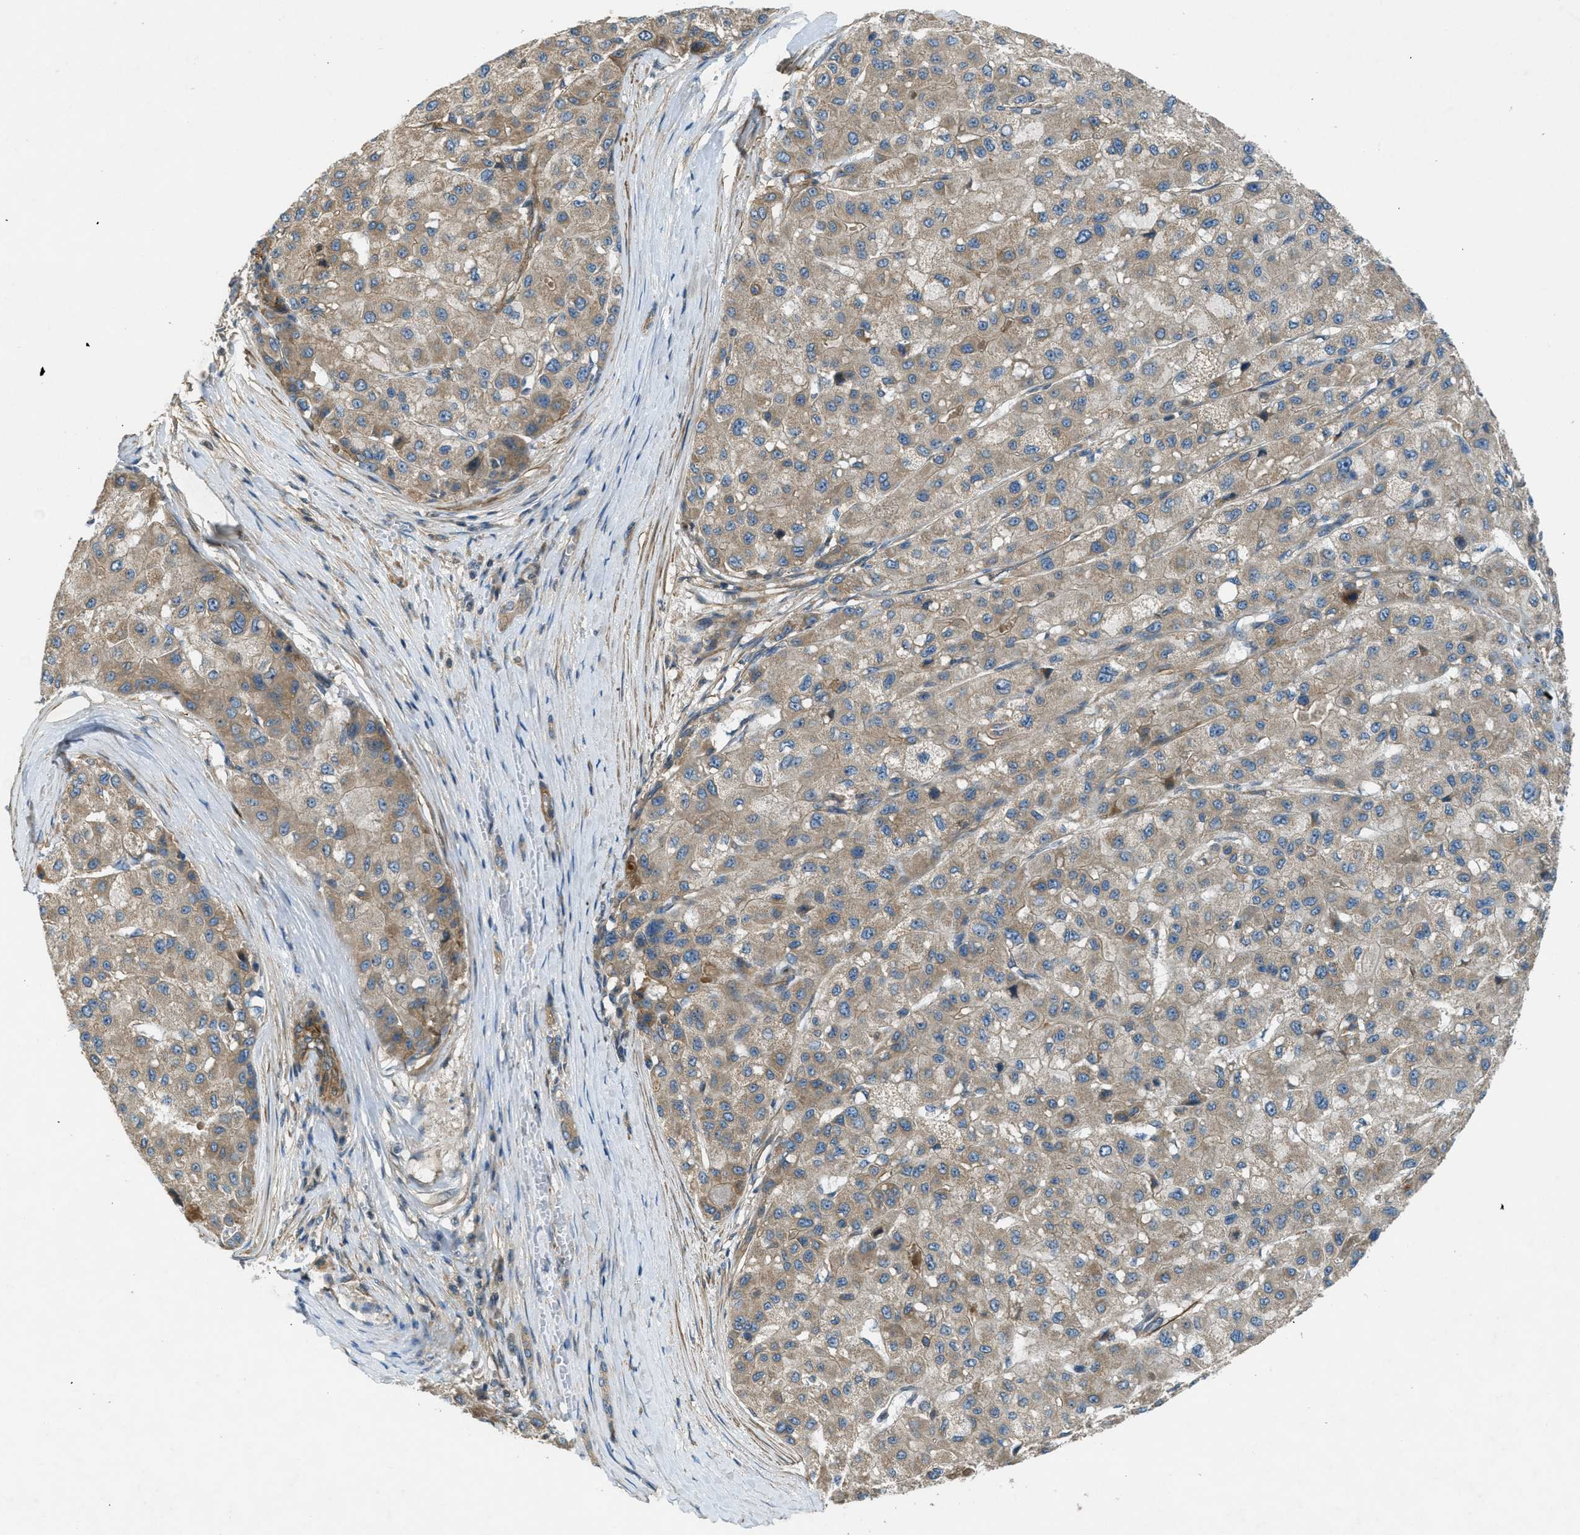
{"staining": {"intensity": "weak", "quantity": ">75%", "location": "cytoplasmic/membranous"}, "tissue": "liver cancer", "cell_type": "Tumor cells", "image_type": "cancer", "snomed": [{"axis": "morphology", "description": "Carcinoma, Hepatocellular, NOS"}, {"axis": "topography", "description": "Liver"}], "caption": "This image exhibits immunohistochemistry staining of human liver hepatocellular carcinoma, with low weak cytoplasmic/membranous staining in approximately >75% of tumor cells.", "gene": "VEZT", "patient": {"sex": "male", "age": 80}}